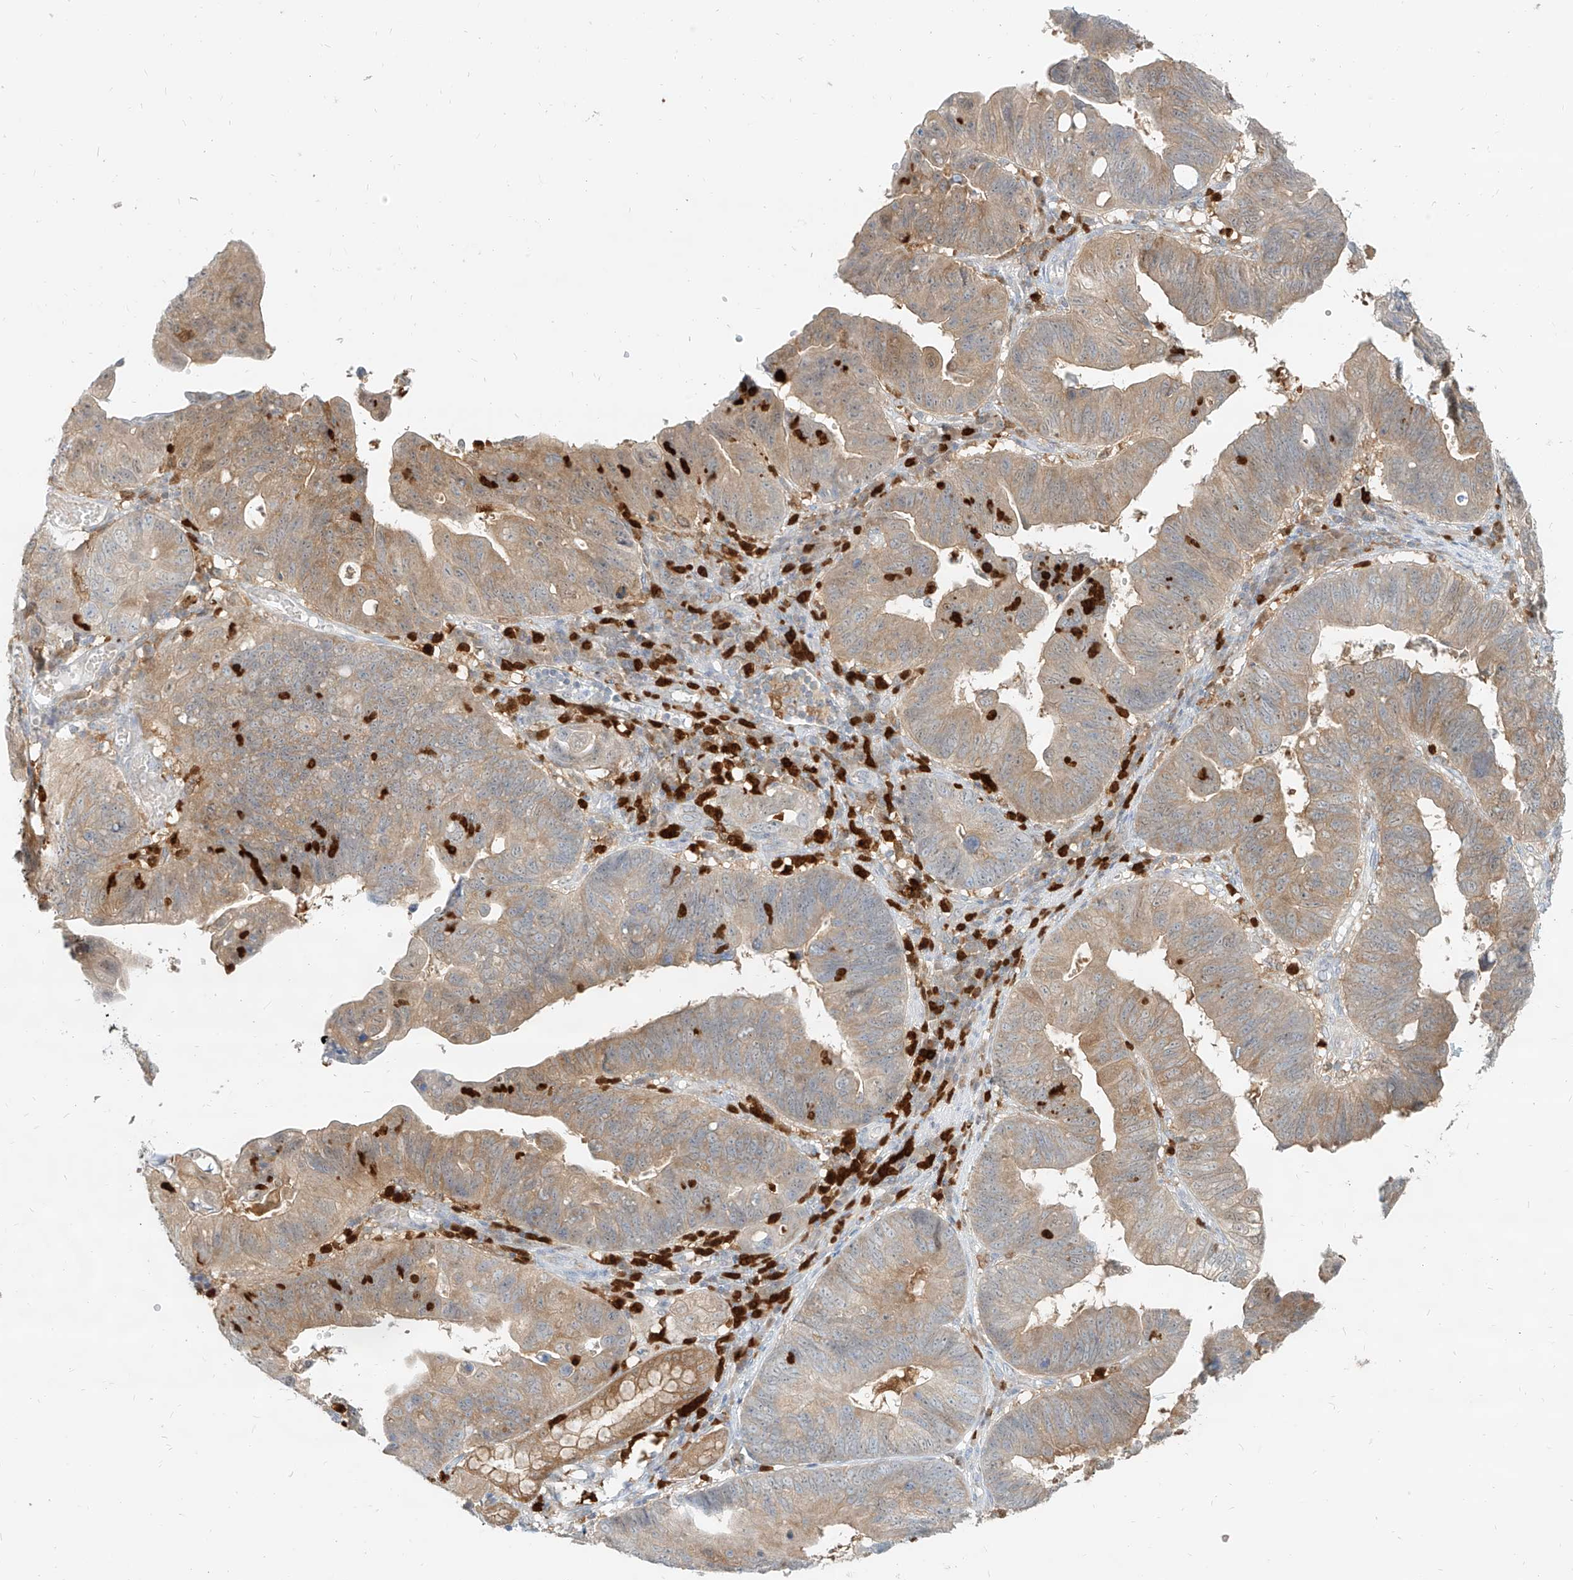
{"staining": {"intensity": "weak", "quantity": ">75%", "location": "cytoplasmic/membranous"}, "tissue": "stomach cancer", "cell_type": "Tumor cells", "image_type": "cancer", "snomed": [{"axis": "morphology", "description": "Adenocarcinoma, NOS"}, {"axis": "topography", "description": "Stomach"}], "caption": "Immunohistochemical staining of human stomach adenocarcinoma demonstrates weak cytoplasmic/membranous protein staining in about >75% of tumor cells. (IHC, brightfield microscopy, high magnification).", "gene": "PGD", "patient": {"sex": "male", "age": 59}}